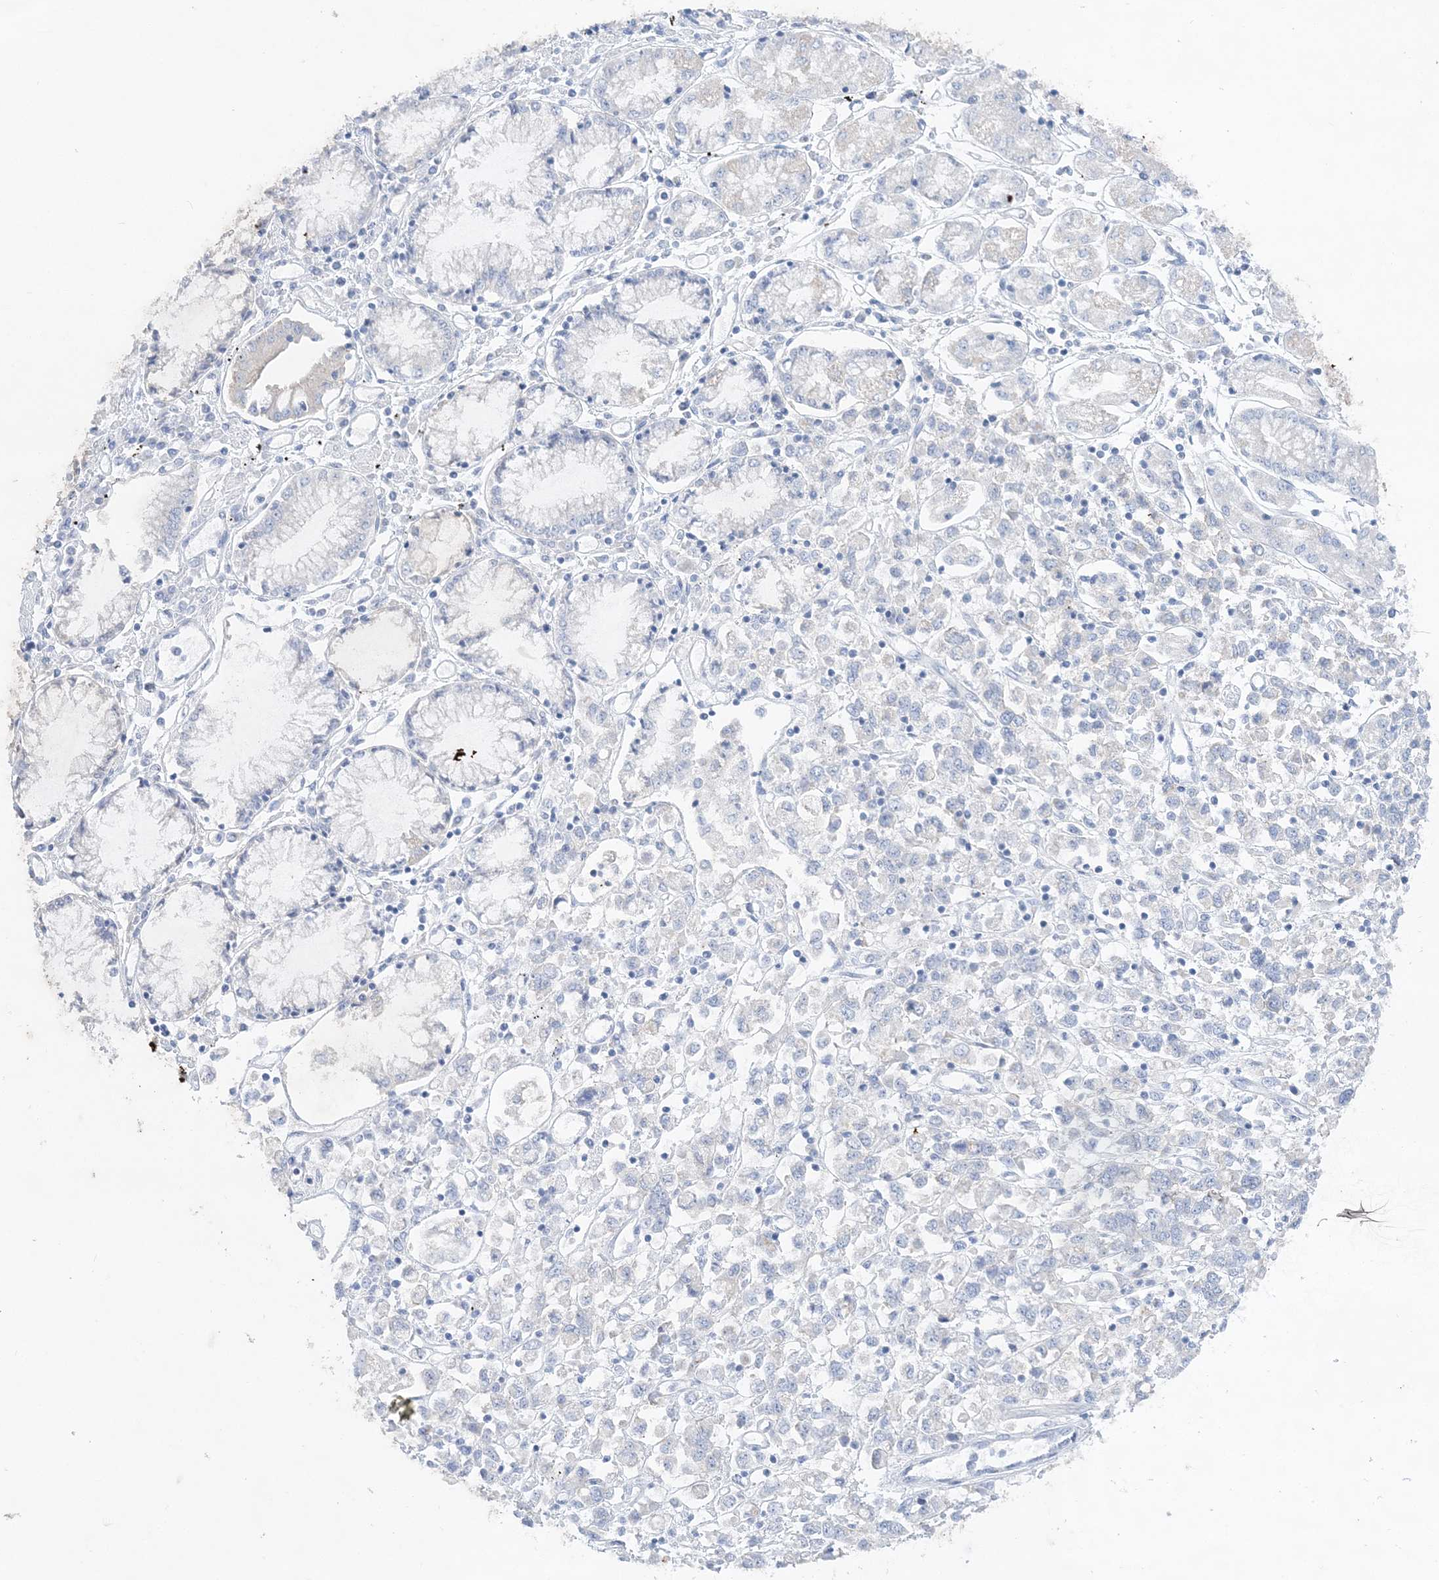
{"staining": {"intensity": "negative", "quantity": "none", "location": "none"}, "tissue": "stomach cancer", "cell_type": "Tumor cells", "image_type": "cancer", "snomed": [{"axis": "morphology", "description": "Adenocarcinoma, NOS"}, {"axis": "topography", "description": "Stomach"}], "caption": "A high-resolution micrograph shows immunohistochemistry (IHC) staining of adenocarcinoma (stomach), which reveals no significant positivity in tumor cells.", "gene": "SLC5A6", "patient": {"sex": "female", "age": 76}}